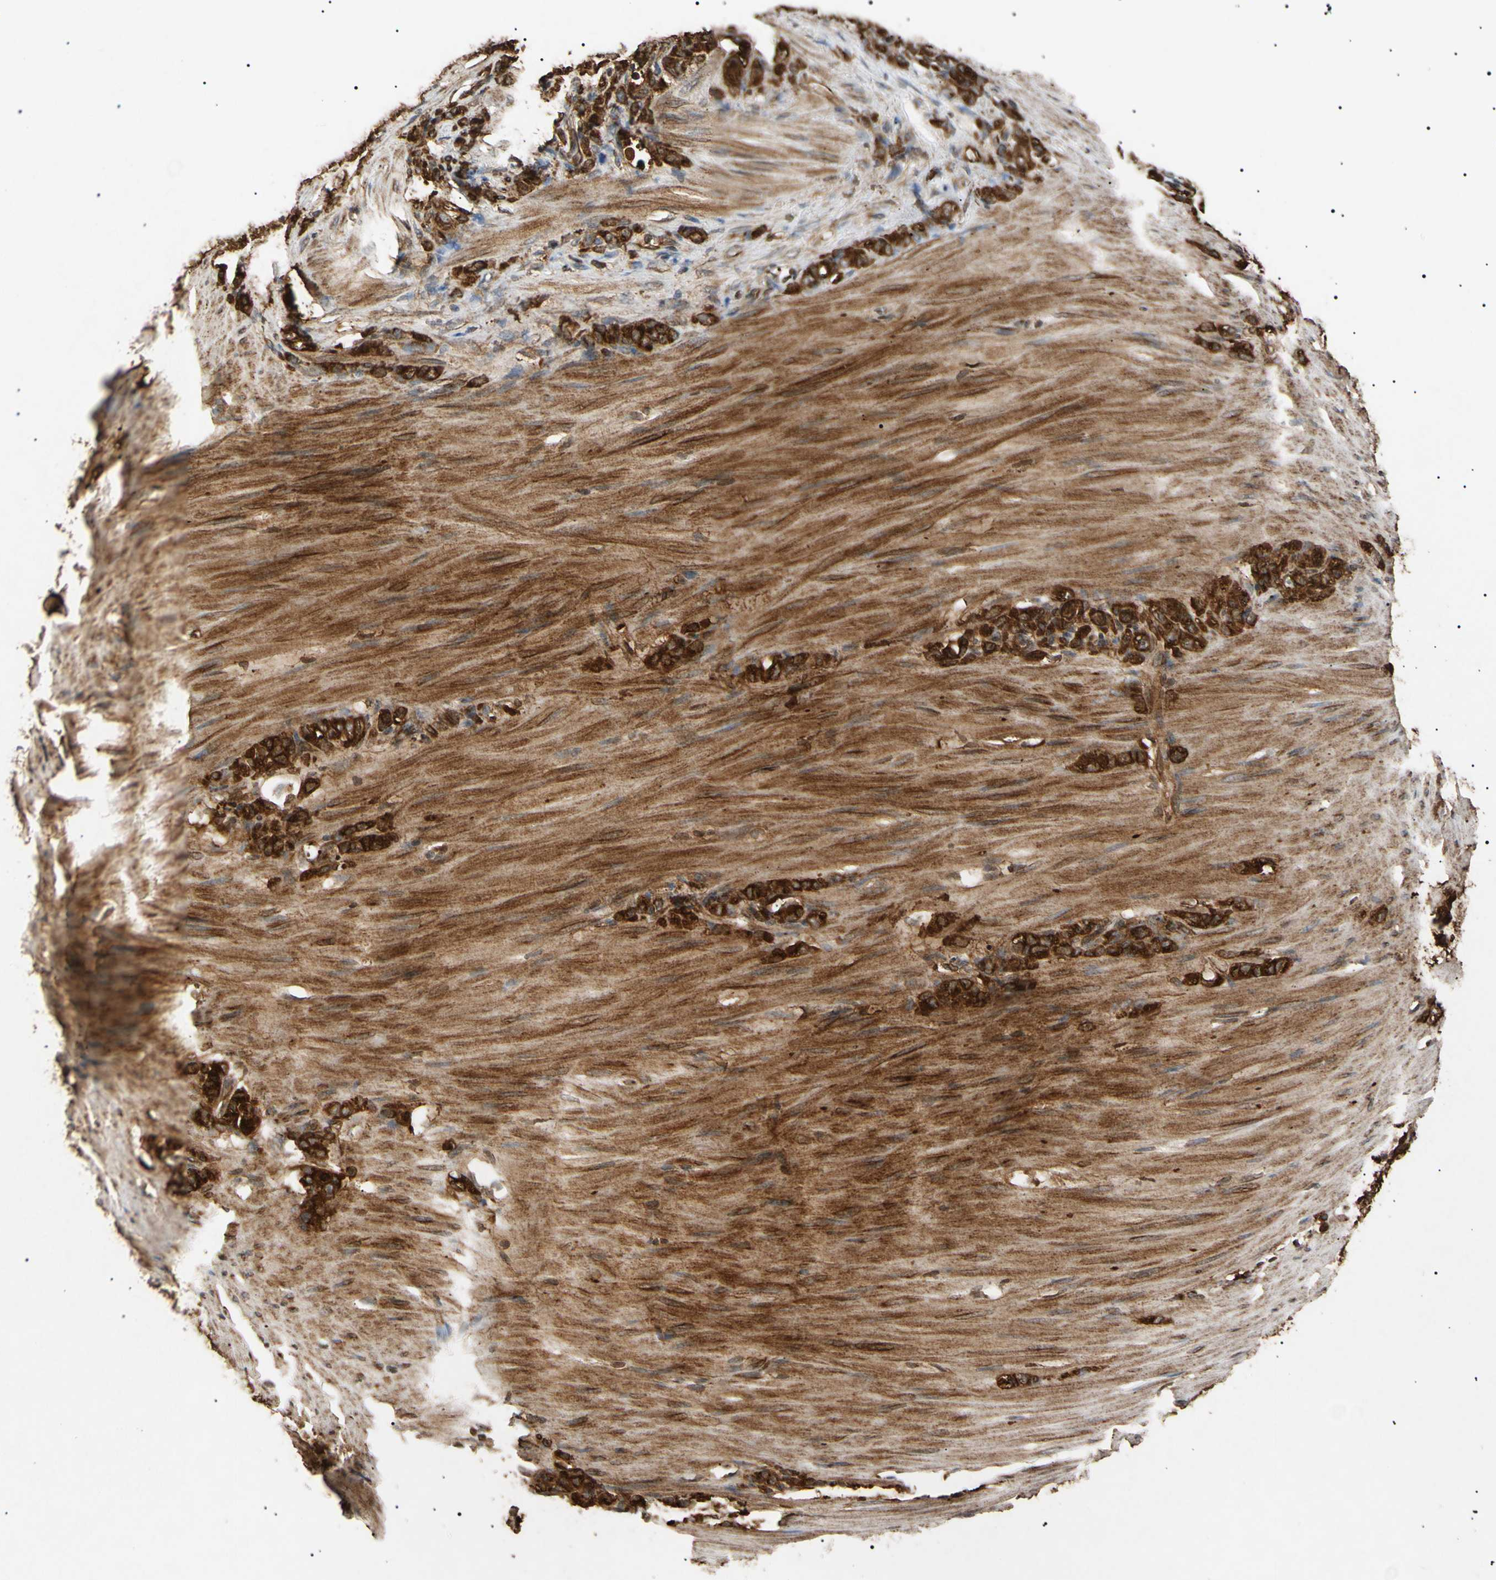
{"staining": {"intensity": "strong", "quantity": ">75%", "location": "cytoplasmic/membranous"}, "tissue": "stomach cancer", "cell_type": "Tumor cells", "image_type": "cancer", "snomed": [{"axis": "morphology", "description": "Adenocarcinoma, NOS"}, {"axis": "topography", "description": "Stomach"}], "caption": "Tumor cells demonstrate high levels of strong cytoplasmic/membranous staining in approximately >75% of cells in human stomach cancer.", "gene": "TUBB4A", "patient": {"sex": "male", "age": 82}}